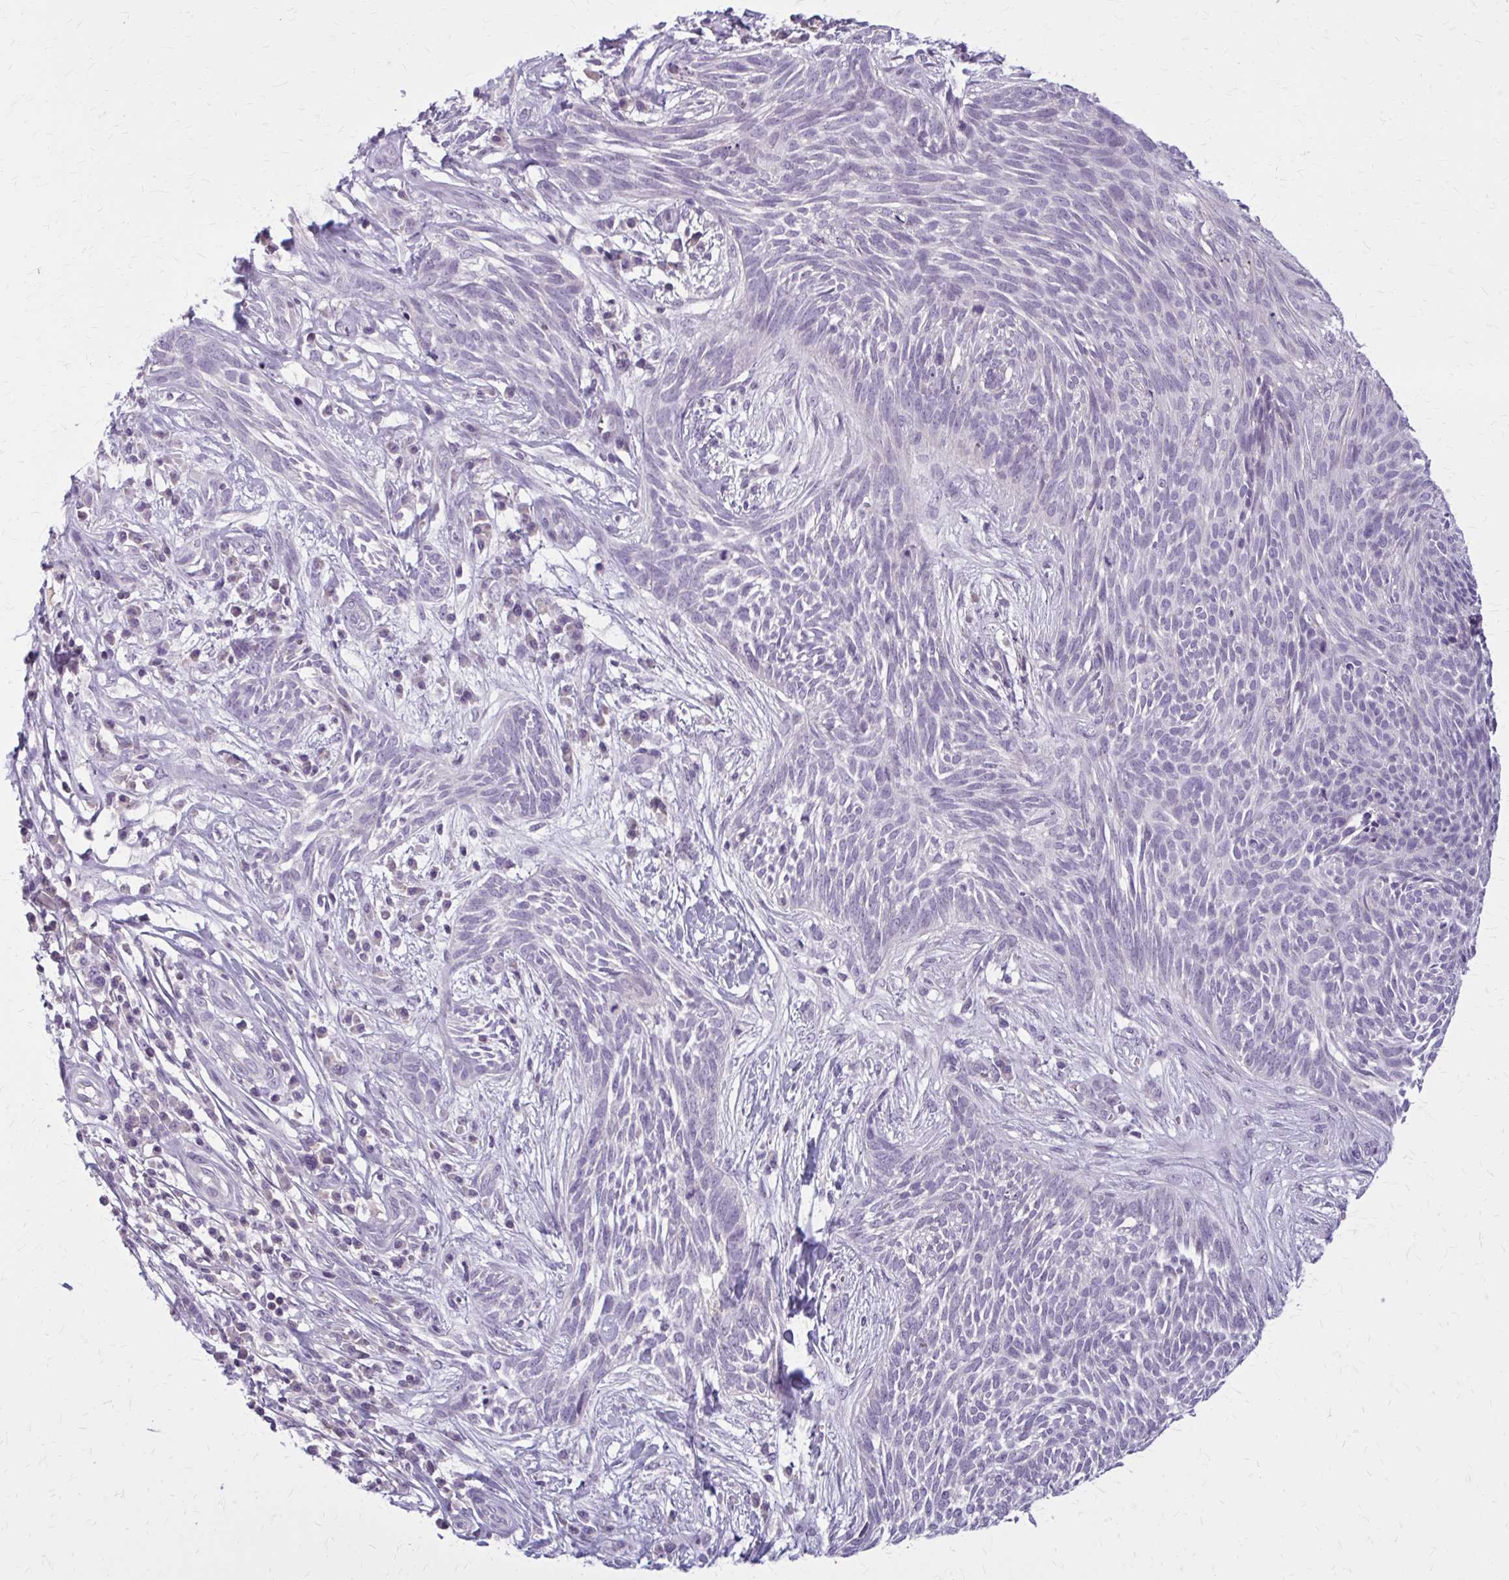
{"staining": {"intensity": "negative", "quantity": "none", "location": "none"}, "tissue": "skin cancer", "cell_type": "Tumor cells", "image_type": "cancer", "snomed": [{"axis": "morphology", "description": "Basal cell carcinoma"}, {"axis": "topography", "description": "Skin"}, {"axis": "topography", "description": "Skin, foot"}], "caption": "Immunohistochemistry photomicrograph of basal cell carcinoma (skin) stained for a protein (brown), which shows no staining in tumor cells.", "gene": "OR4A47", "patient": {"sex": "female", "age": 86}}